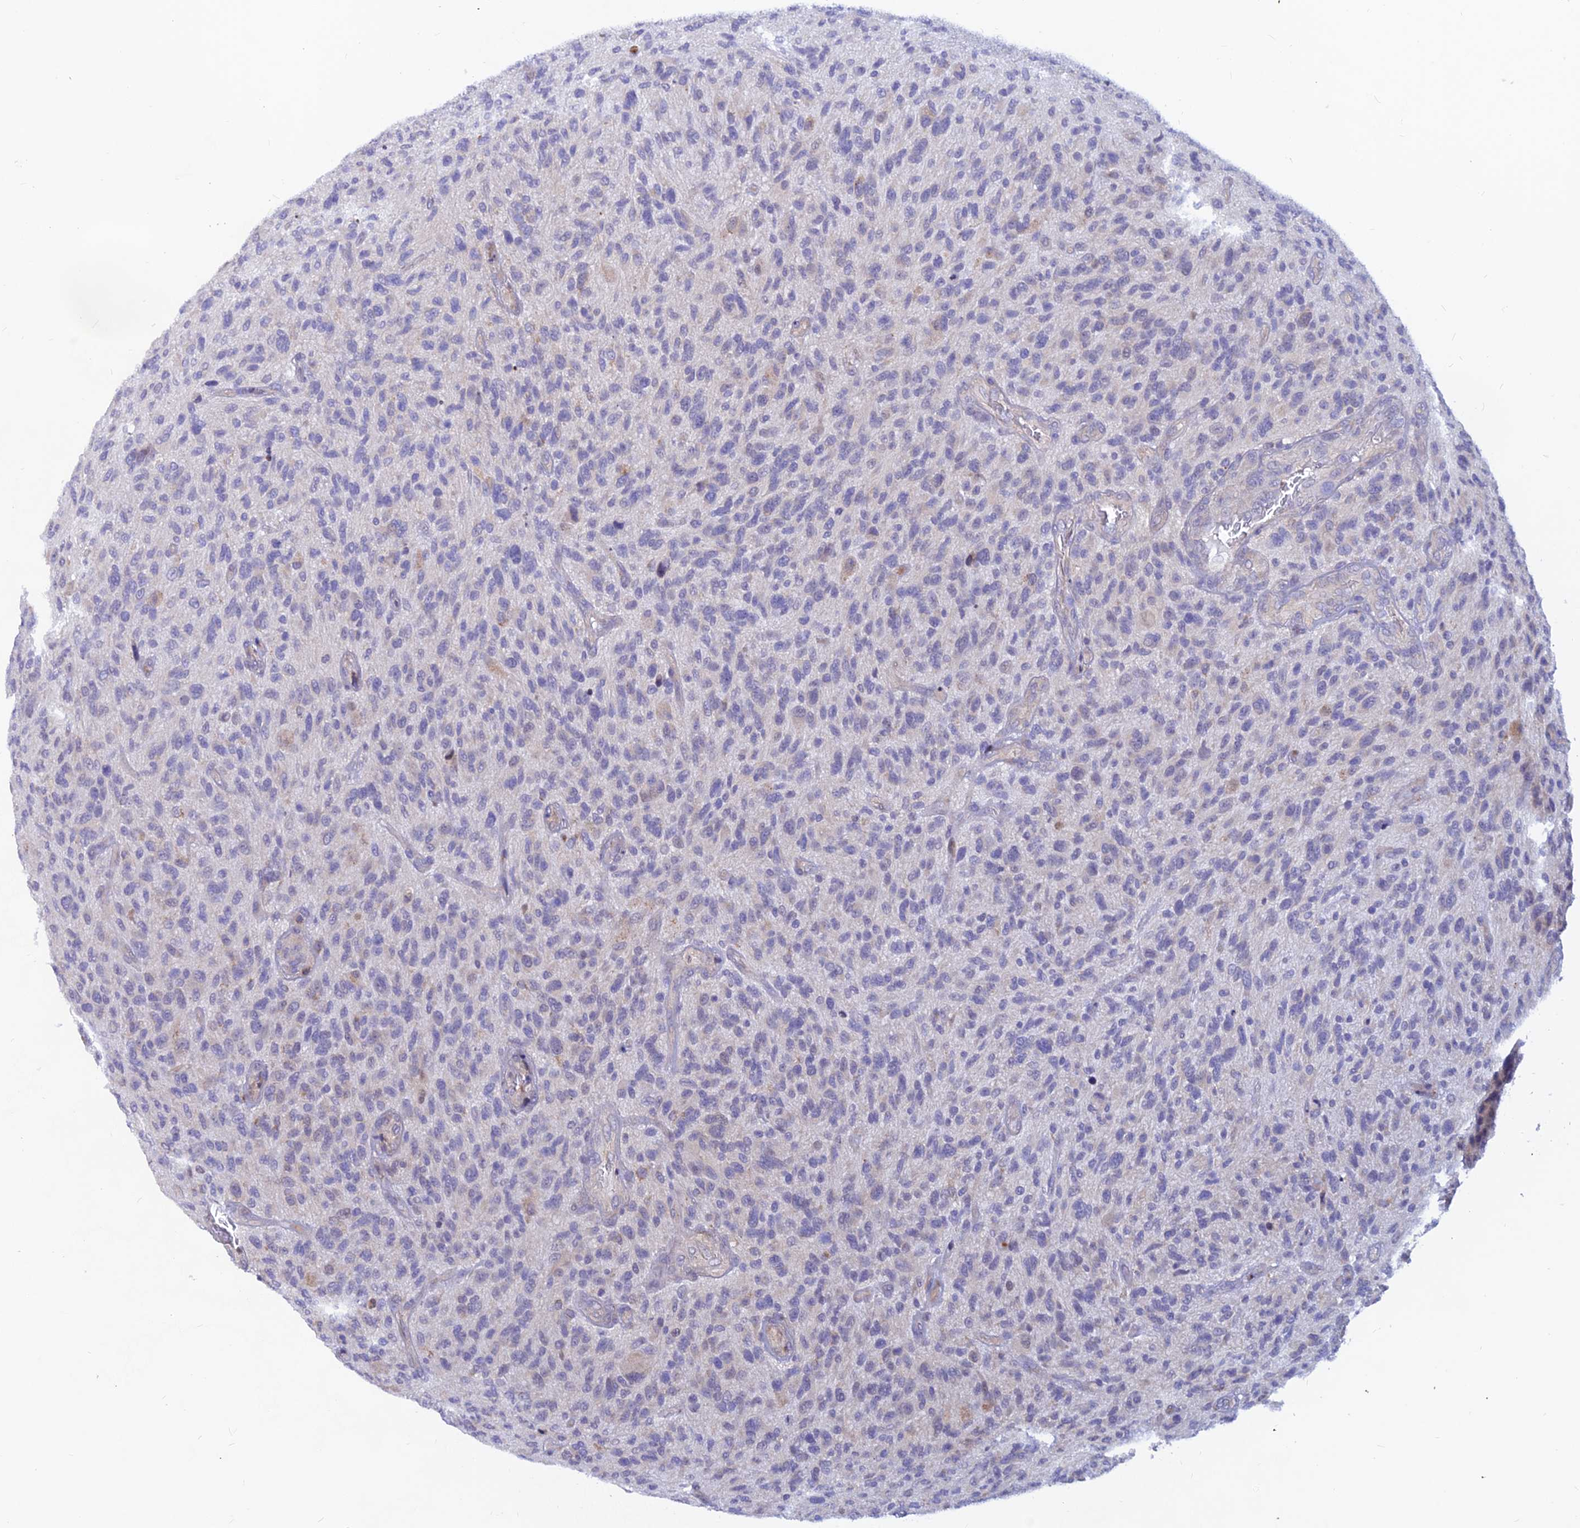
{"staining": {"intensity": "negative", "quantity": "none", "location": "none"}, "tissue": "glioma", "cell_type": "Tumor cells", "image_type": "cancer", "snomed": [{"axis": "morphology", "description": "Glioma, malignant, High grade"}, {"axis": "topography", "description": "Brain"}], "caption": "IHC of human malignant glioma (high-grade) displays no staining in tumor cells. (Immunohistochemistry (ihc), brightfield microscopy, high magnification).", "gene": "DNAJC16", "patient": {"sex": "male", "age": 47}}